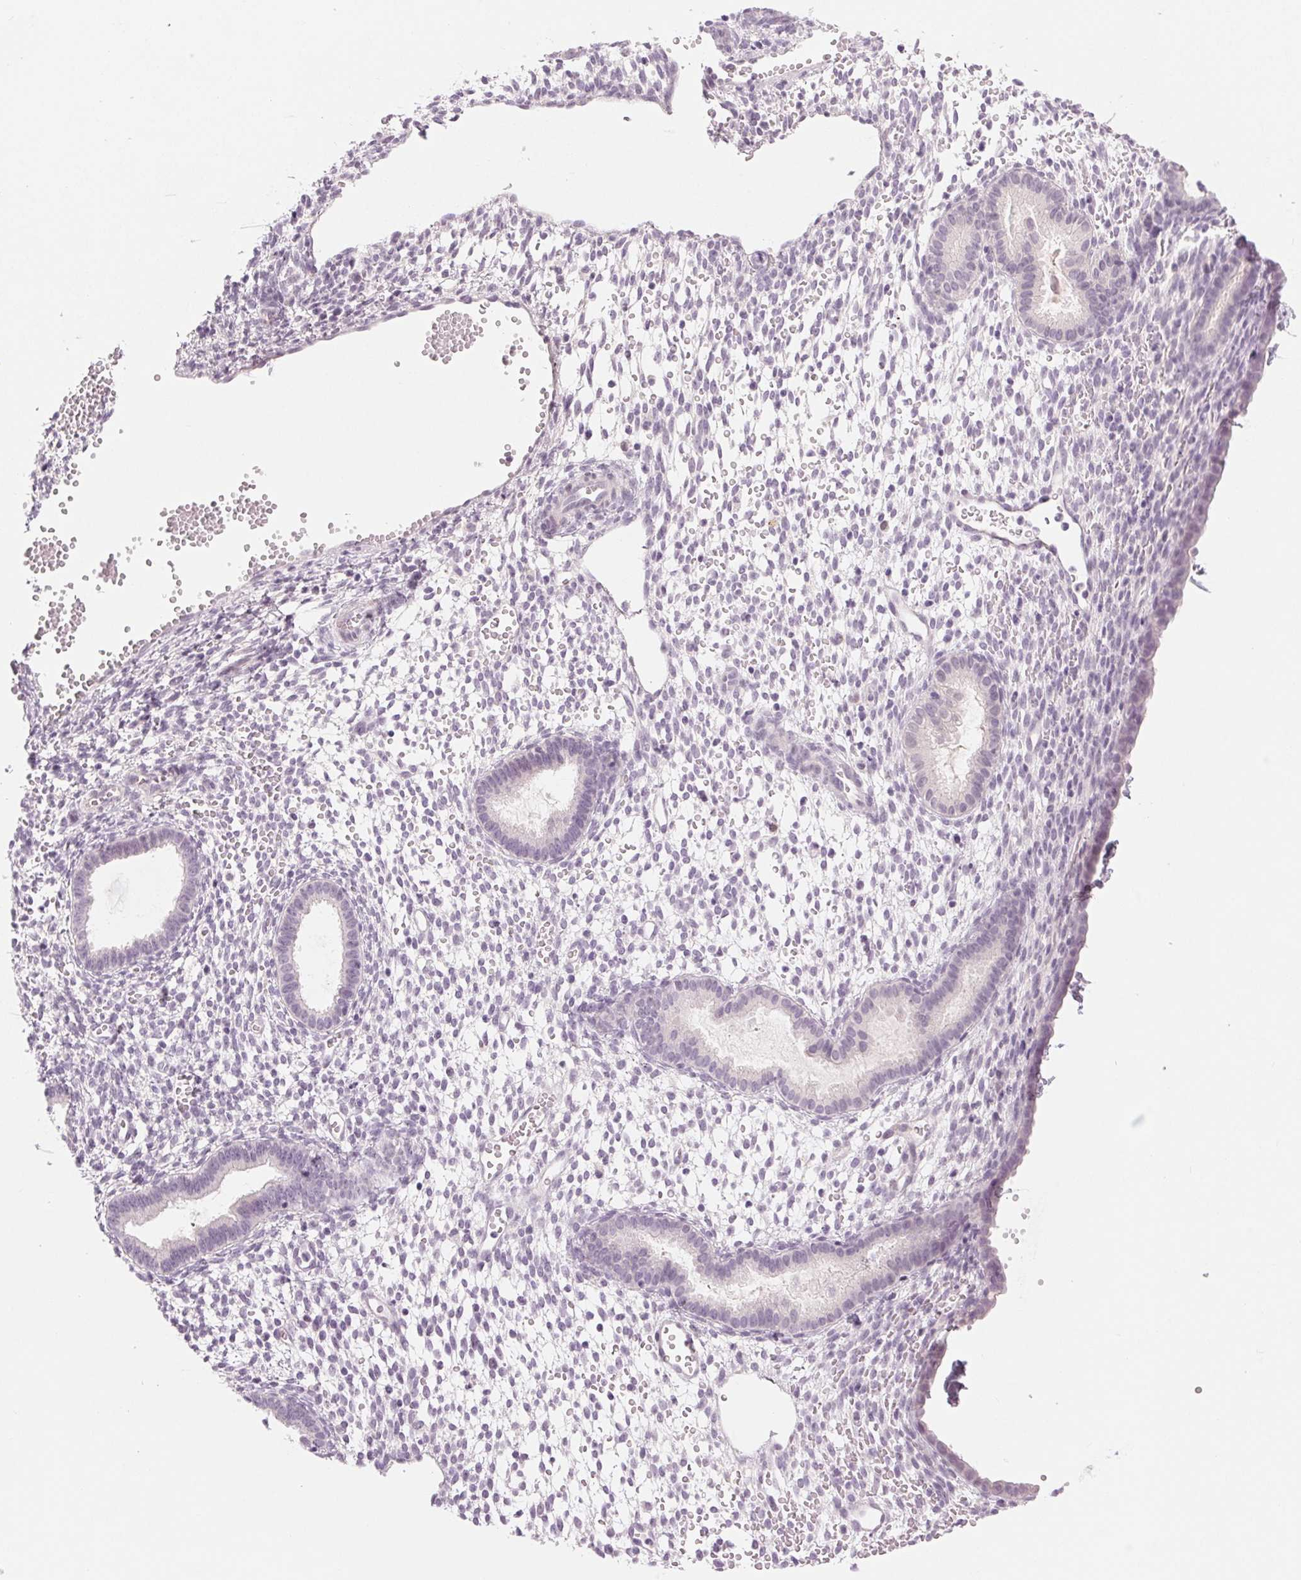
{"staining": {"intensity": "negative", "quantity": "none", "location": "none"}, "tissue": "endometrium", "cell_type": "Cells in endometrial stroma", "image_type": "normal", "snomed": [{"axis": "morphology", "description": "Normal tissue, NOS"}, {"axis": "topography", "description": "Endometrium"}], "caption": "Human endometrium stained for a protein using immunohistochemistry (IHC) reveals no staining in cells in endometrial stroma.", "gene": "HSF5", "patient": {"sex": "female", "age": 36}}